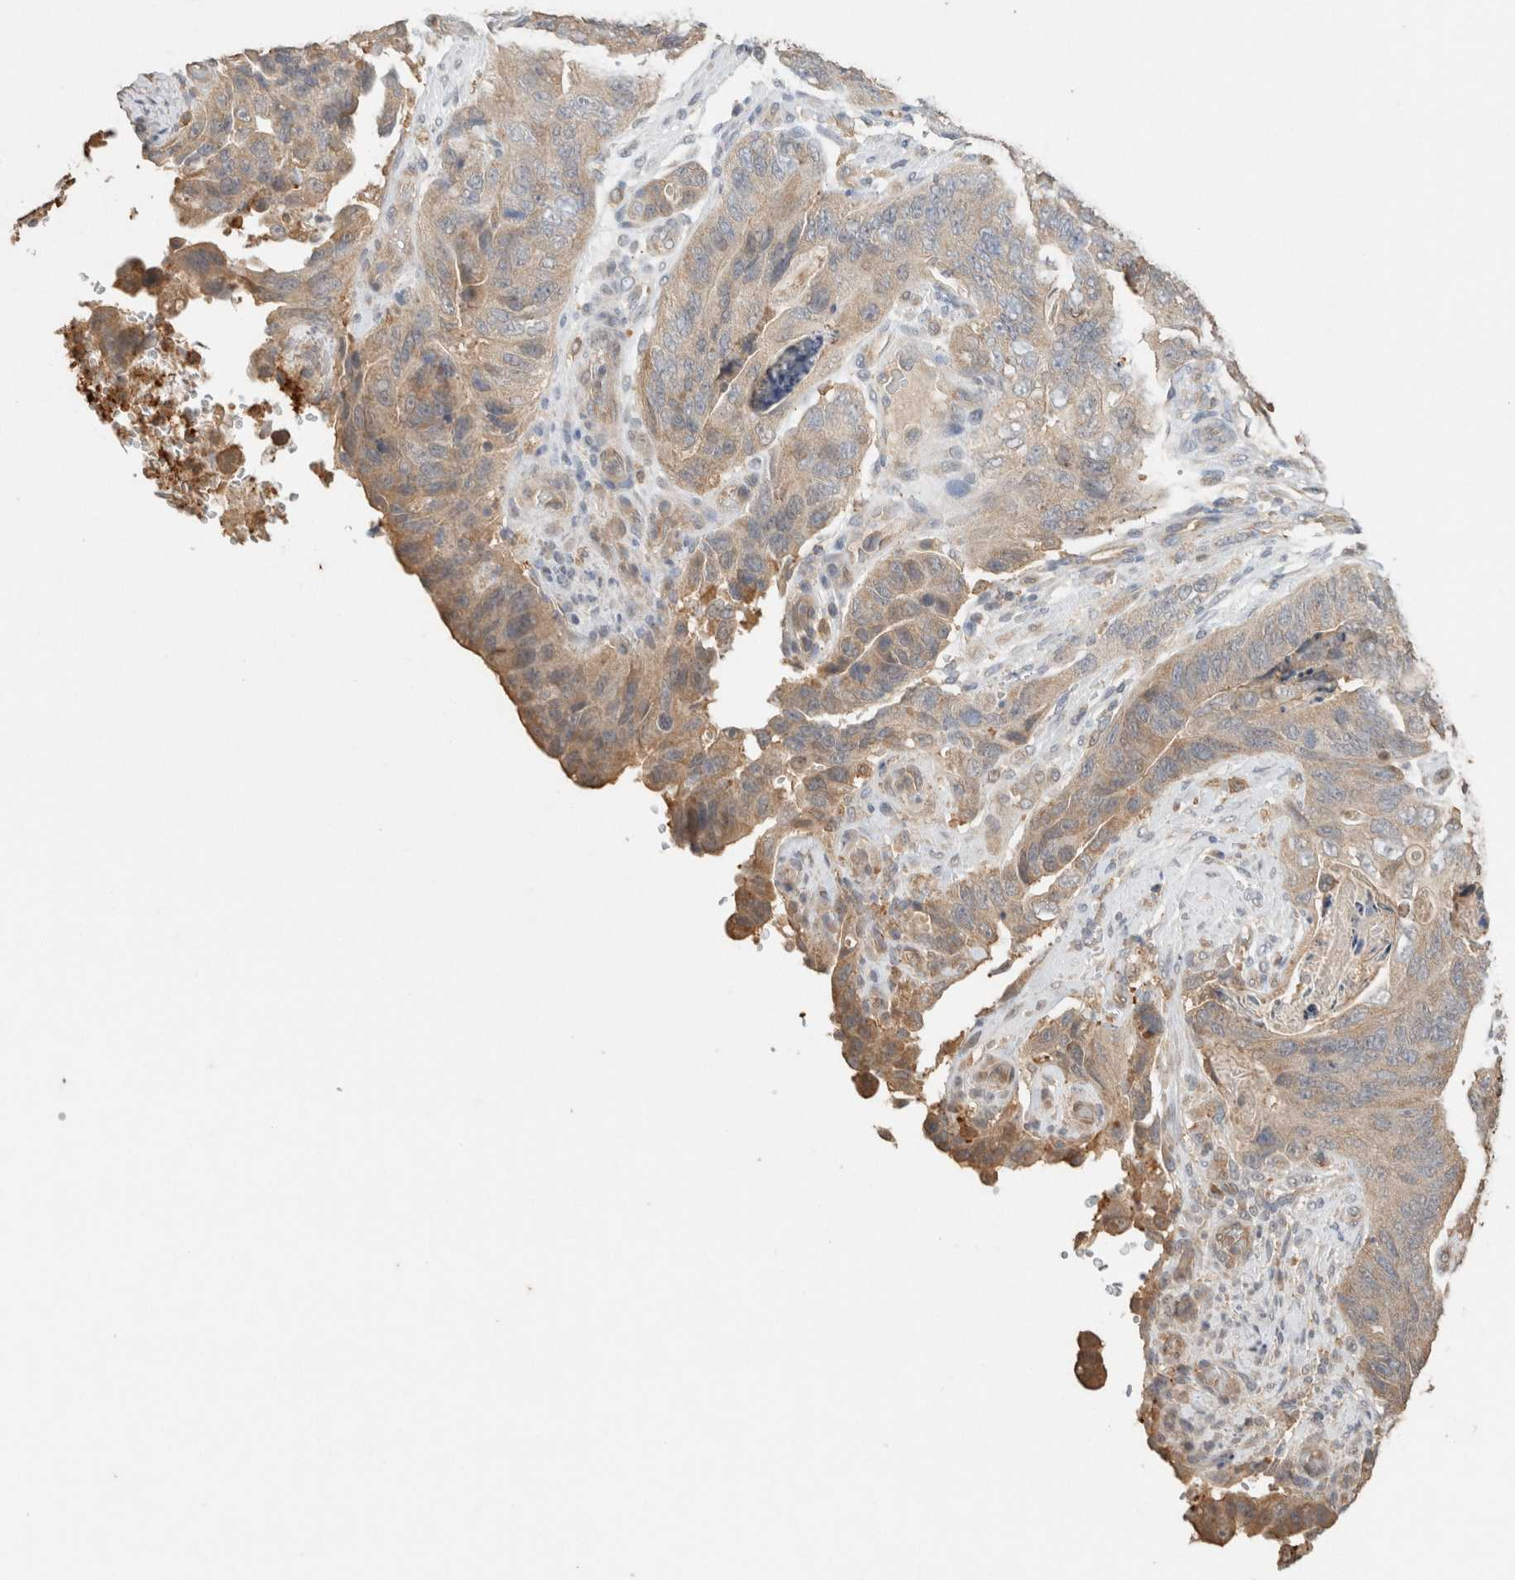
{"staining": {"intensity": "weak", "quantity": ">75%", "location": "cytoplasmic/membranous"}, "tissue": "stomach cancer", "cell_type": "Tumor cells", "image_type": "cancer", "snomed": [{"axis": "morphology", "description": "Adenocarcinoma, NOS"}, {"axis": "topography", "description": "Stomach"}], "caption": "Adenocarcinoma (stomach) was stained to show a protein in brown. There is low levels of weak cytoplasmic/membranous expression in about >75% of tumor cells.", "gene": "YWHAH", "patient": {"sex": "female", "age": 89}}